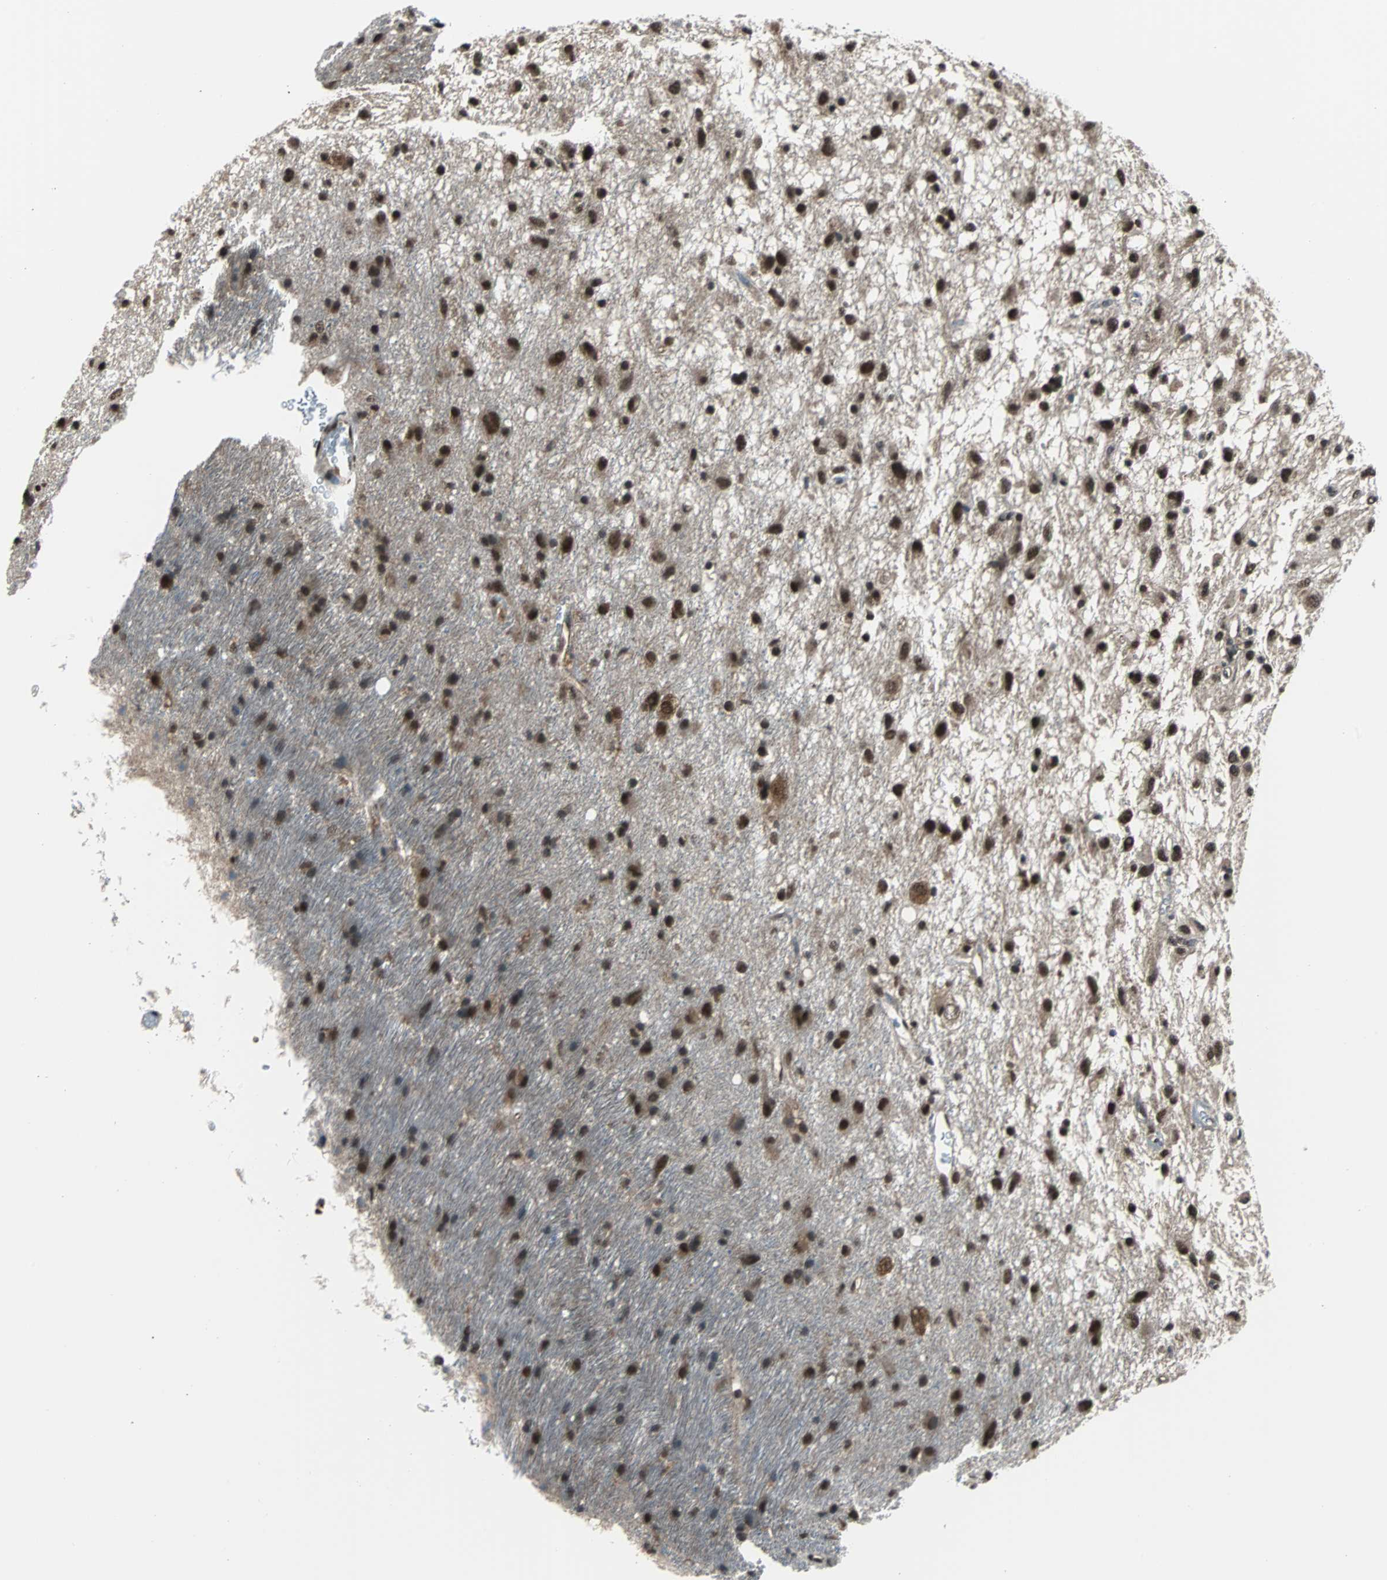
{"staining": {"intensity": "strong", "quantity": ">75%", "location": "cytoplasmic/membranous,nuclear"}, "tissue": "glioma", "cell_type": "Tumor cells", "image_type": "cancer", "snomed": [{"axis": "morphology", "description": "Glioma, malignant, Low grade"}, {"axis": "topography", "description": "Brain"}], "caption": "Tumor cells reveal high levels of strong cytoplasmic/membranous and nuclear positivity in about >75% of cells in glioma. (IHC, brightfield microscopy, high magnification).", "gene": "VCP", "patient": {"sex": "male", "age": 77}}